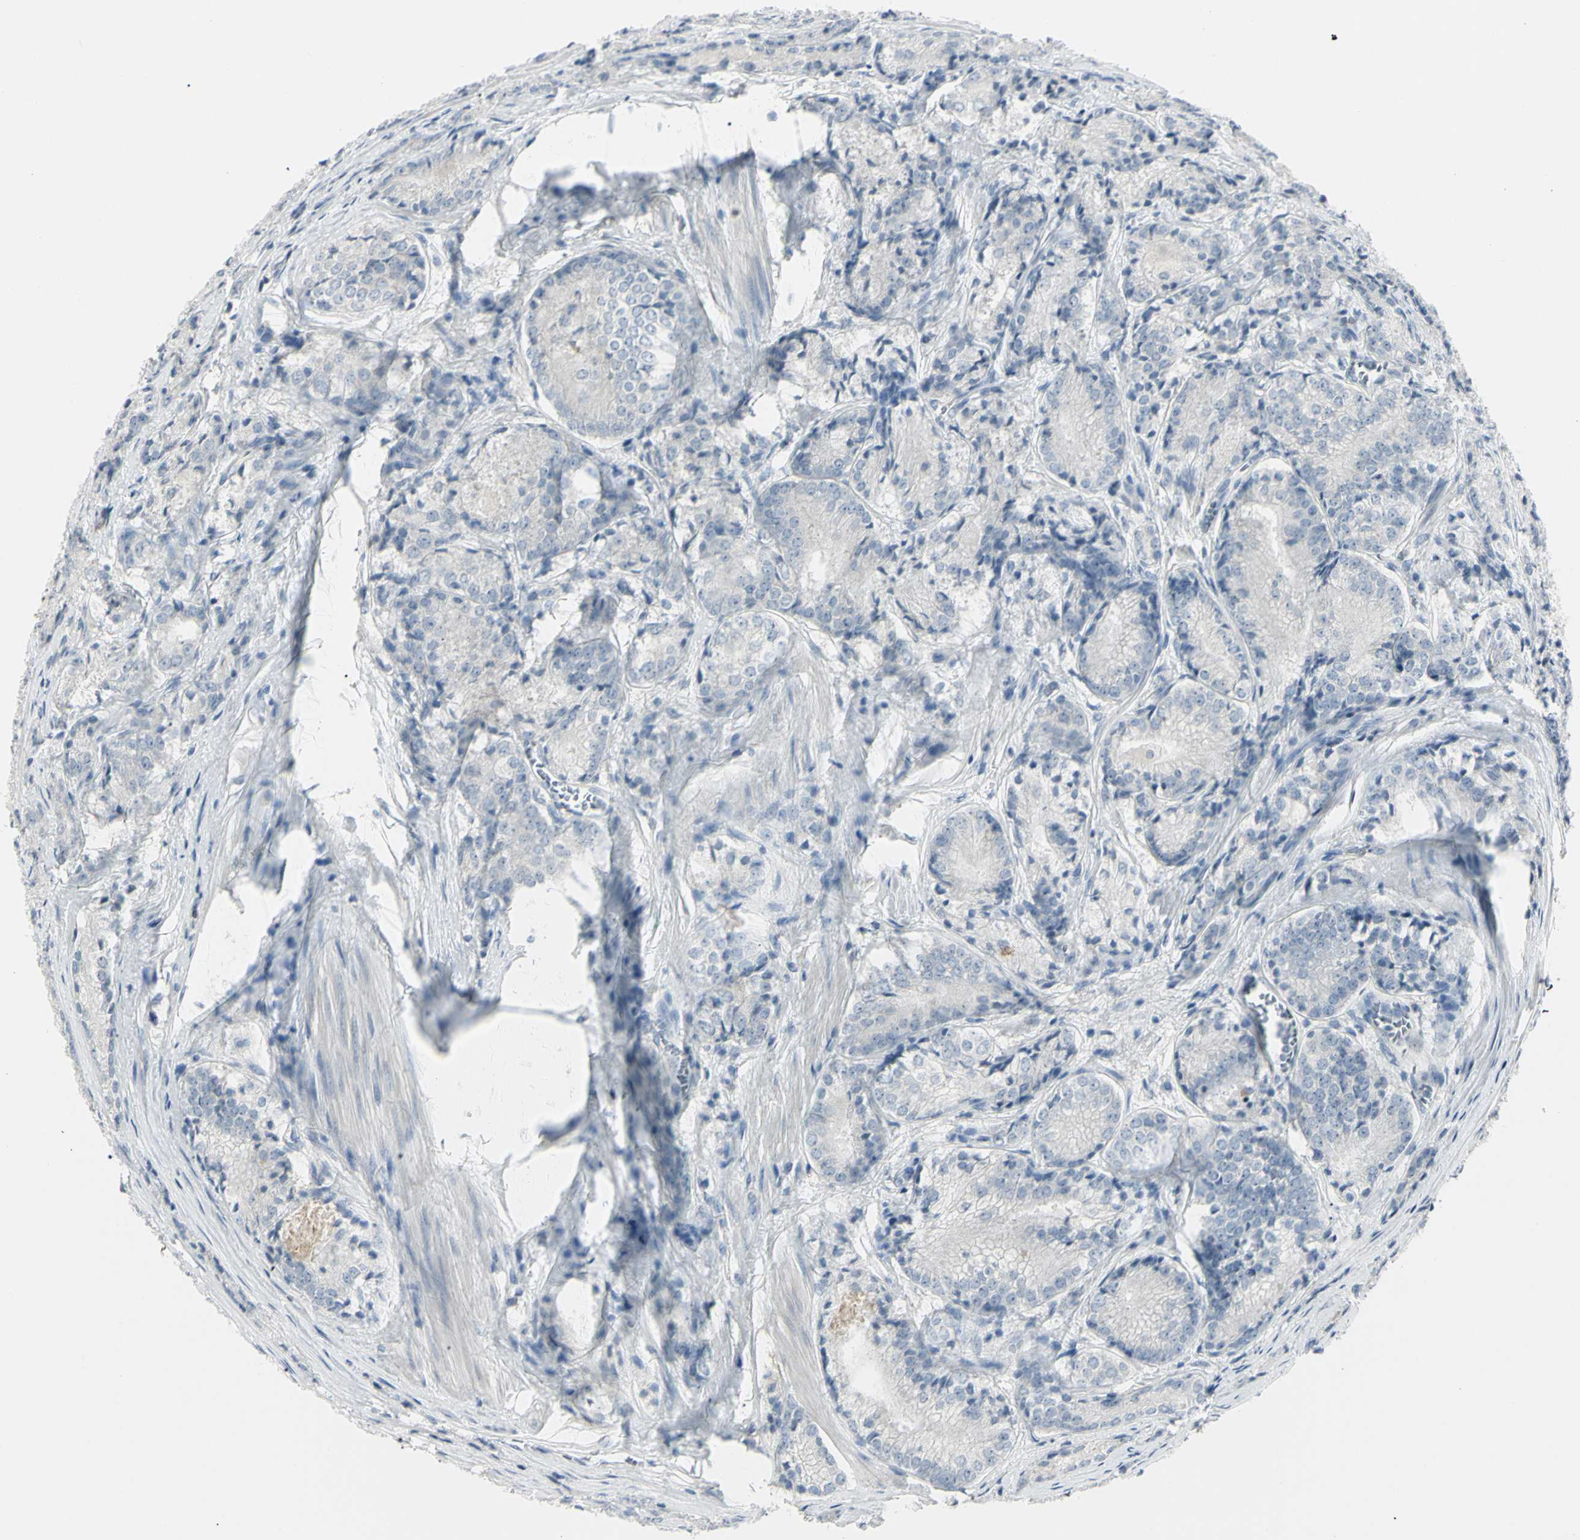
{"staining": {"intensity": "negative", "quantity": "none", "location": "none"}, "tissue": "prostate cancer", "cell_type": "Tumor cells", "image_type": "cancer", "snomed": [{"axis": "morphology", "description": "Adenocarcinoma, Low grade"}, {"axis": "topography", "description": "Prostate"}], "caption": "High power microscopy photomicrograph of an IHC image of prostate low-grade adenocarcinoma, revealing no significant expression in tumor cells.", "gene": "PIP", "patient": {"sex": "male", "age": 60}}